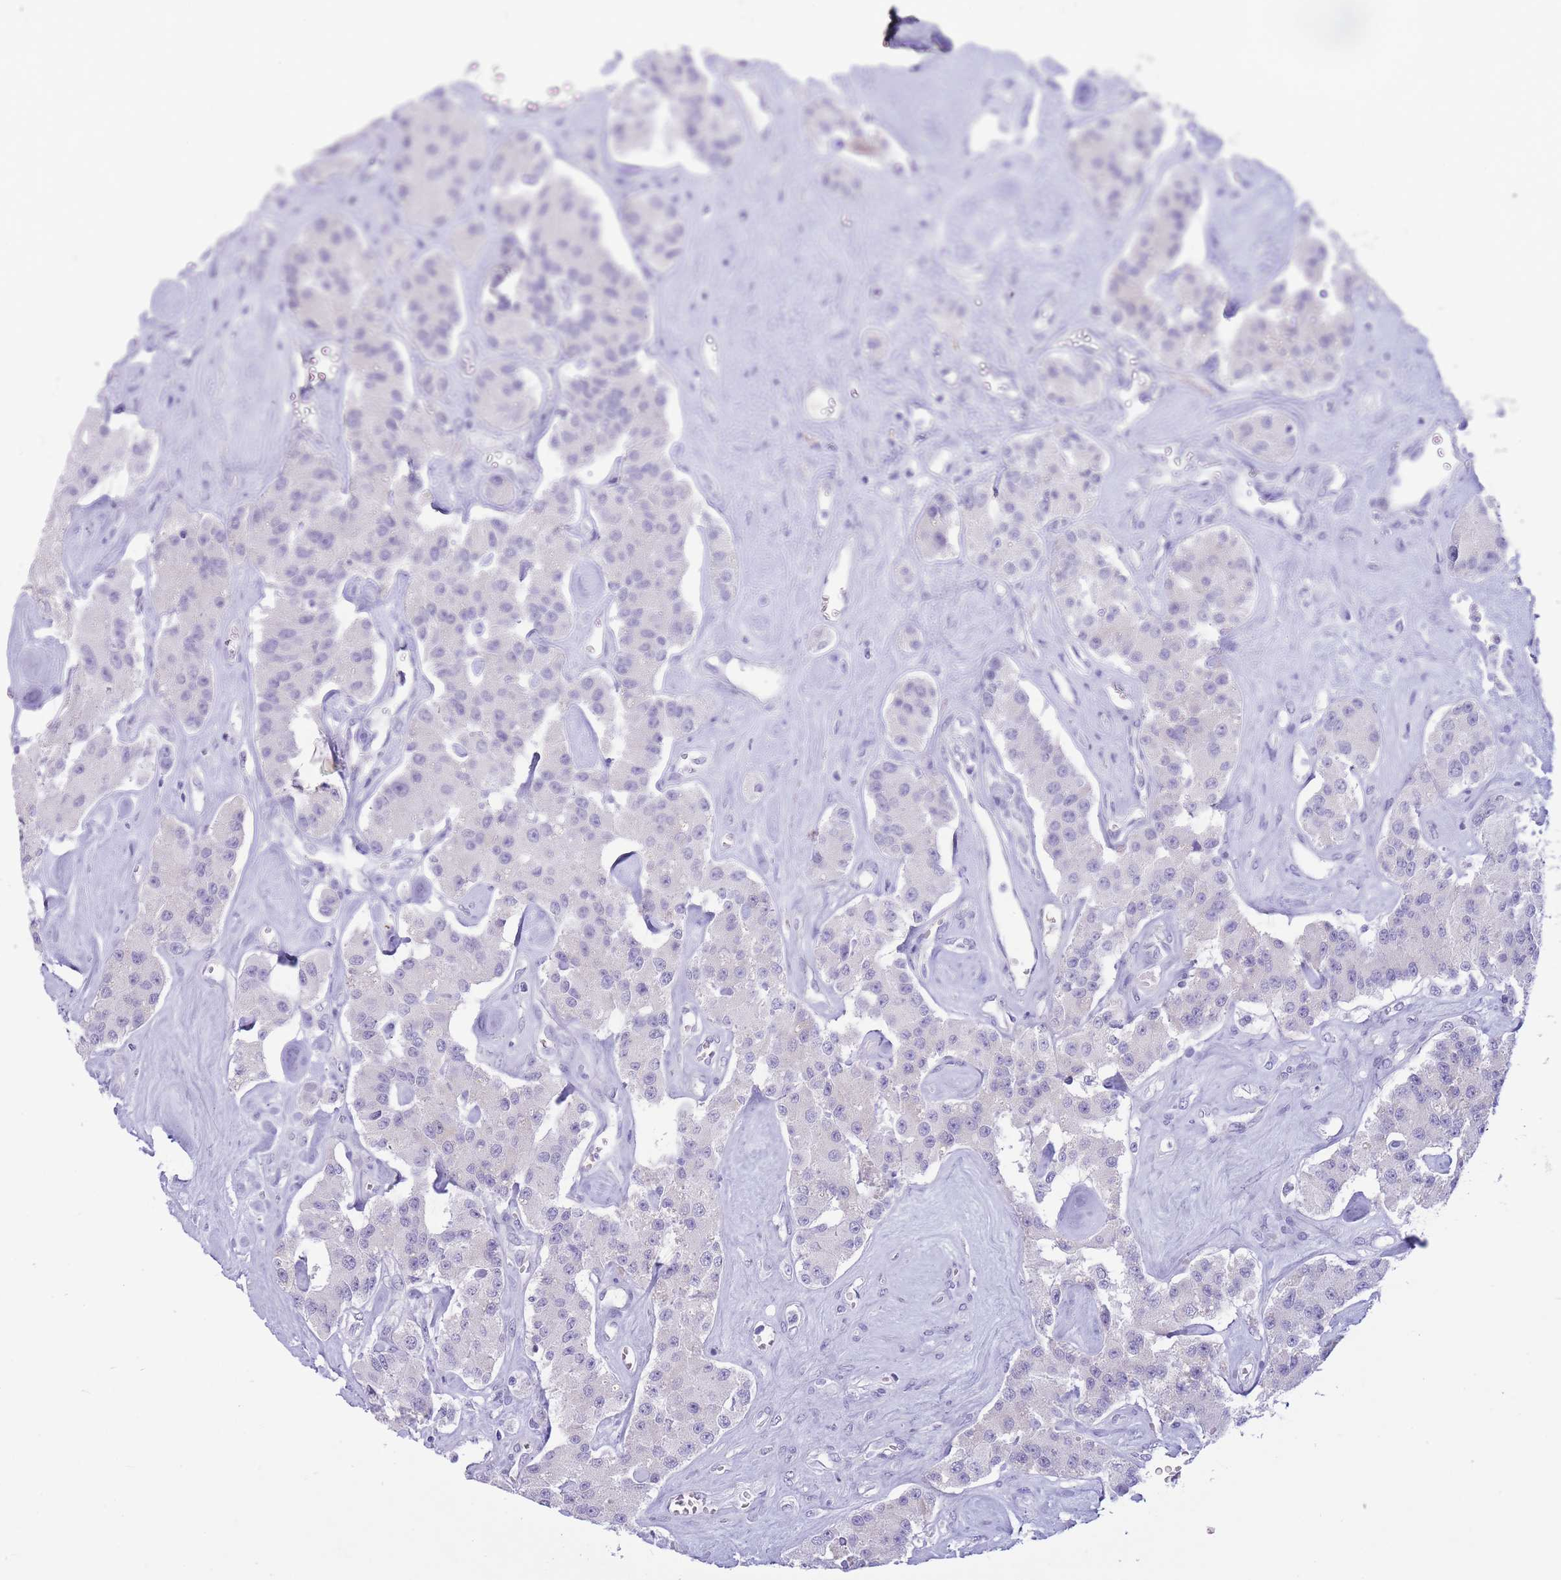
{"staining": {"intensity": "negative", "quantity": "none", "location": "none"}, "tissue": "carcinoid", "cell_type": "Tumor cells", "image_type": "cancer", "snomed": [{"axis": "morphology", "description": "Carcinoid, malignant, NOS"}, {"axis": "topography", "description": "Pancreas"}], "caption": "DAB immunohistochemical staining of malignant carcinoid shows no significant expression in tumor cells. (IHC, brightfield microscopy, high magnification).", "gene": "ASAP3", "patient": {"sex": "male", "age": 41}}